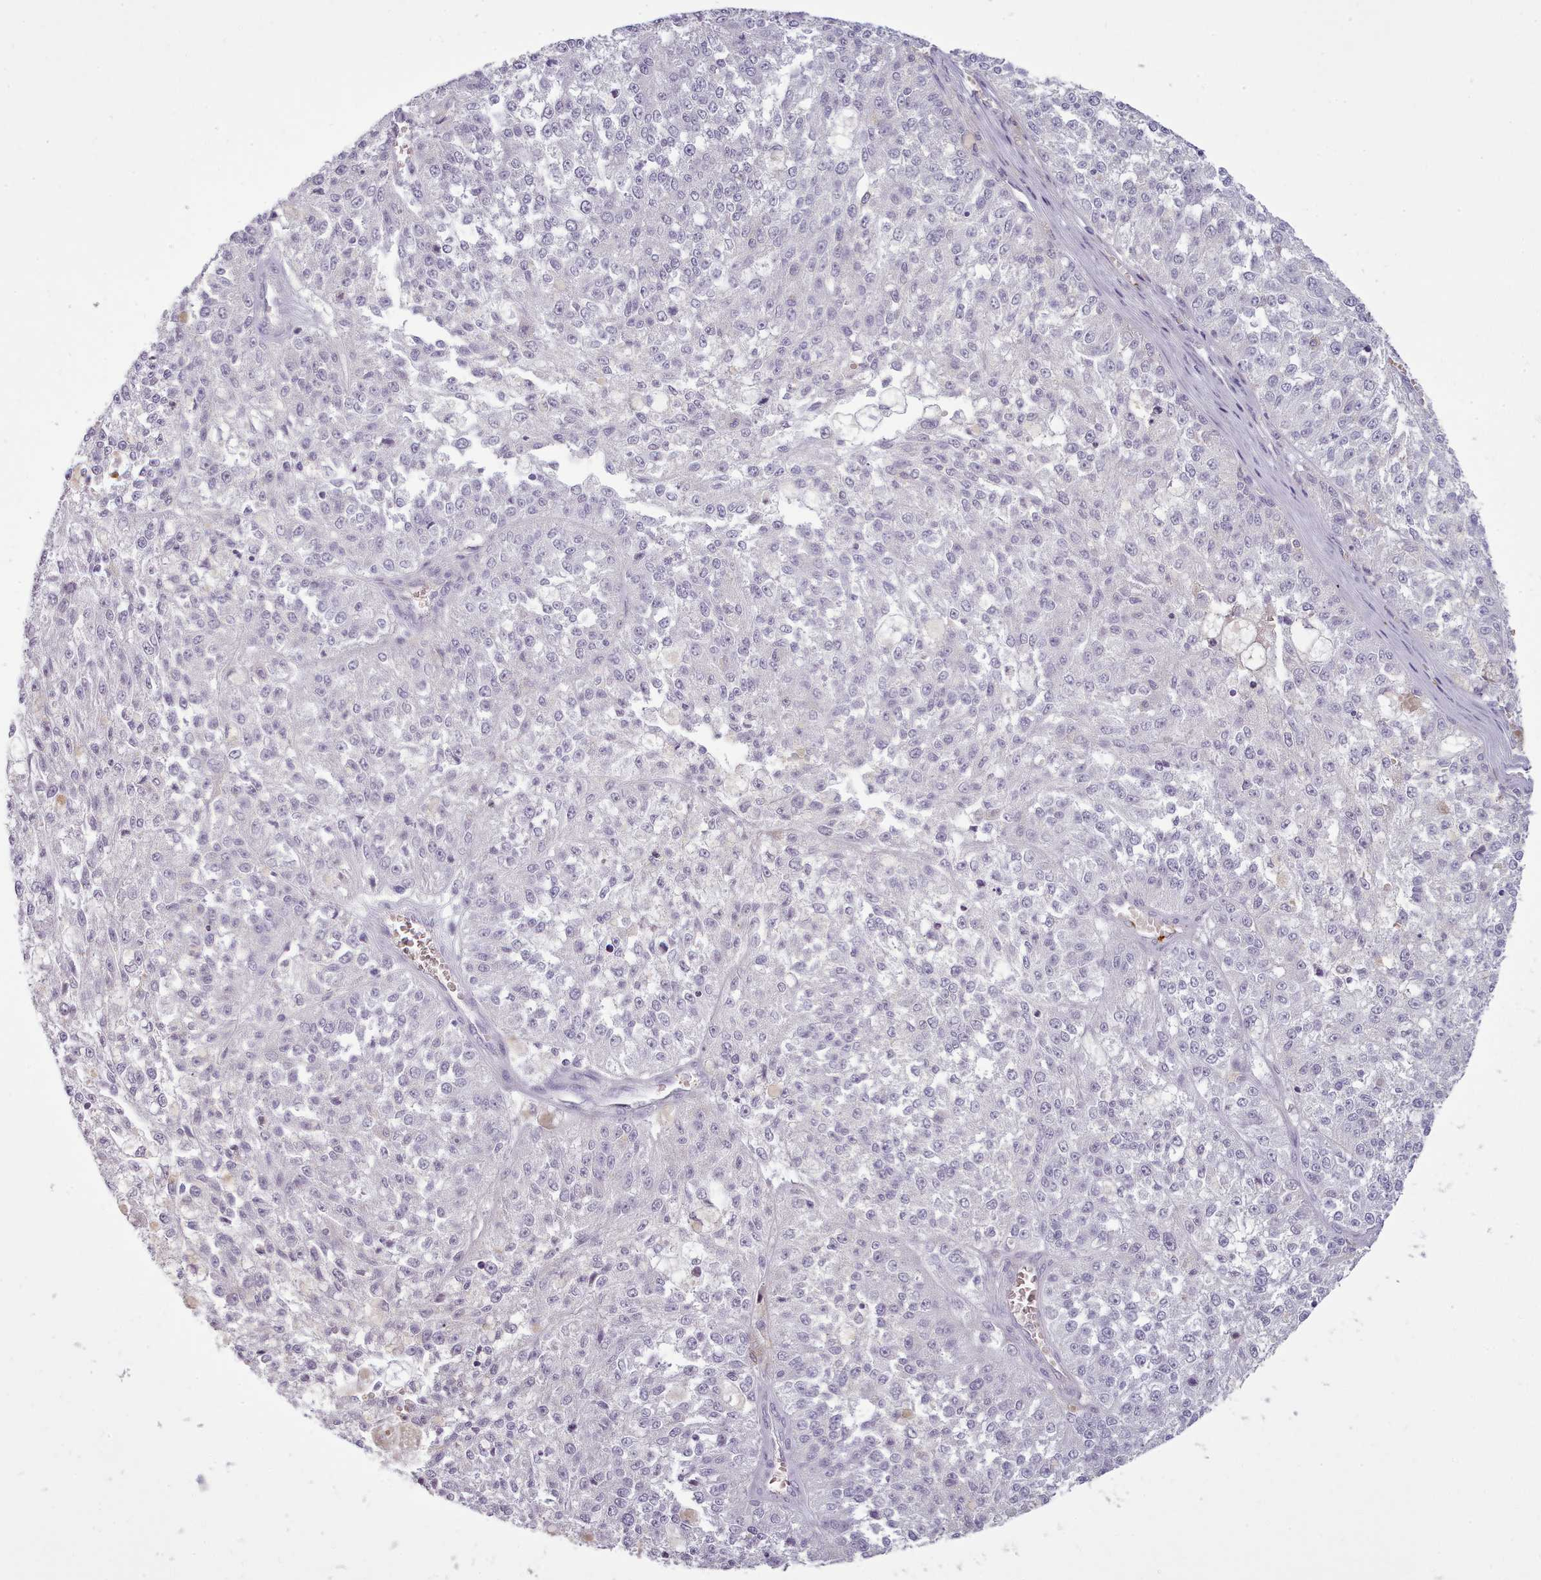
{"staining": {"intensity": "negative", "quantity": "none", "location": "none"}, "tissue": "melanoma", "cell_type": "Tumor cells", "image_type": "cancer", "snomed": [{"axis": "morphology", "description": "Malignant melanoma, NOS"}, {"axis": "topography", "description": "Skin"}], "caption": "Tumor cells show no significant positivity in malignant melanoma. The staining is performed using DAB (3,3'-diaminobenzidine) brown chromogen with nuclei counter-stained in using hematoxylin.", "gene": "NDST2", "patient": {"sex": "female", "age": 64}}